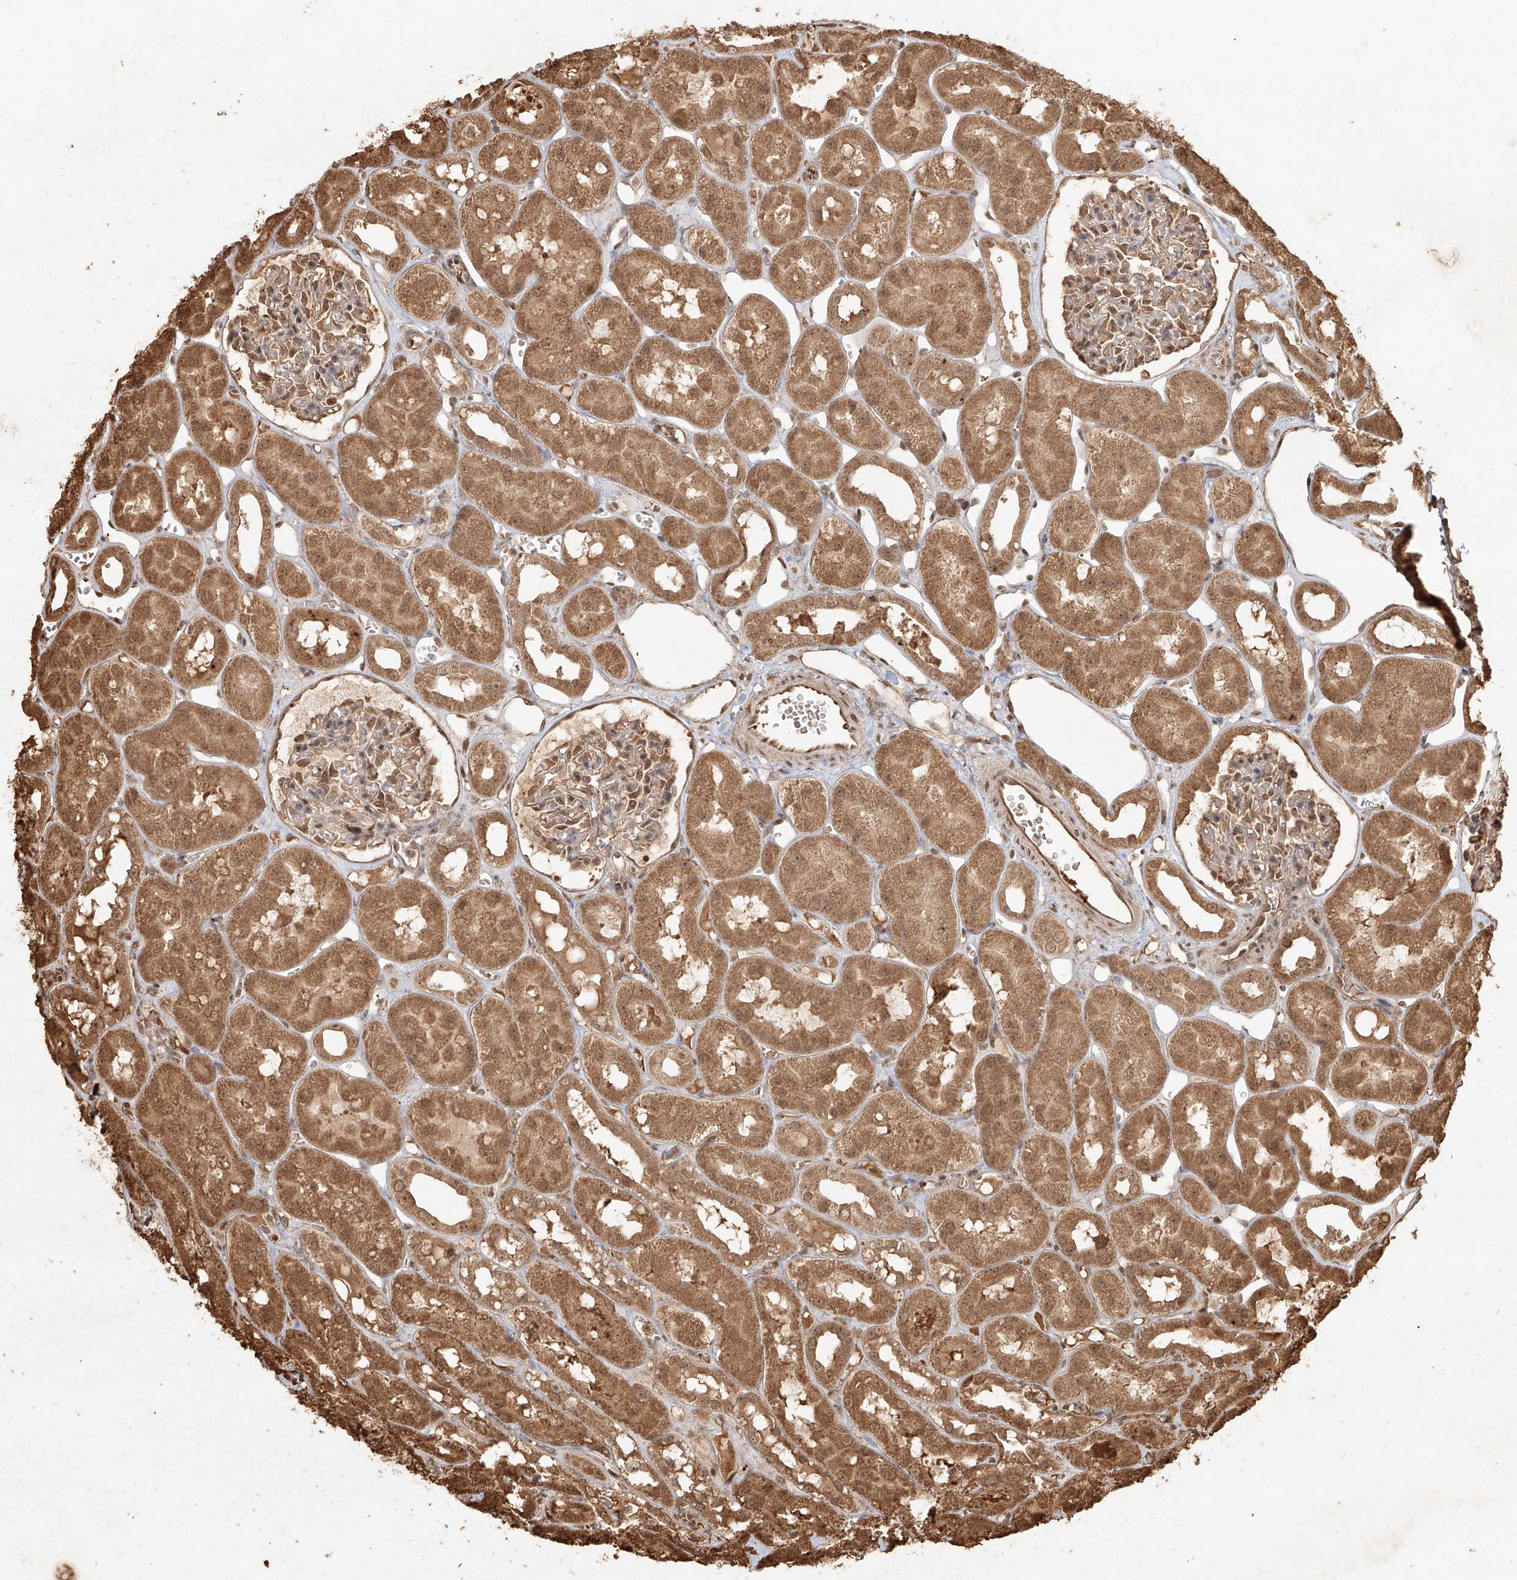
{"staining": {"intensity": "moderate", "quantity": "25%-75%", "location": "cytoplasmic/membranous,nuclear"}, "tissue": "kidney", "cell_type": "Cells in glomeruli", "image_type": "normal", "snomed": [{"axis": "morphology", "description": "Normal tissue, NOS"}, {"axis": "topography", "description": "Kidney"}], "caption": "Kidney stained with immunohistochemistry (IHC) exhibits moderate cytoplasmic/membranous,nuclear expression in approximately 25%-75% of cells in glomeruli.", "gene": "UBE2K", "patient": {"sex": "male", "age": 16}}